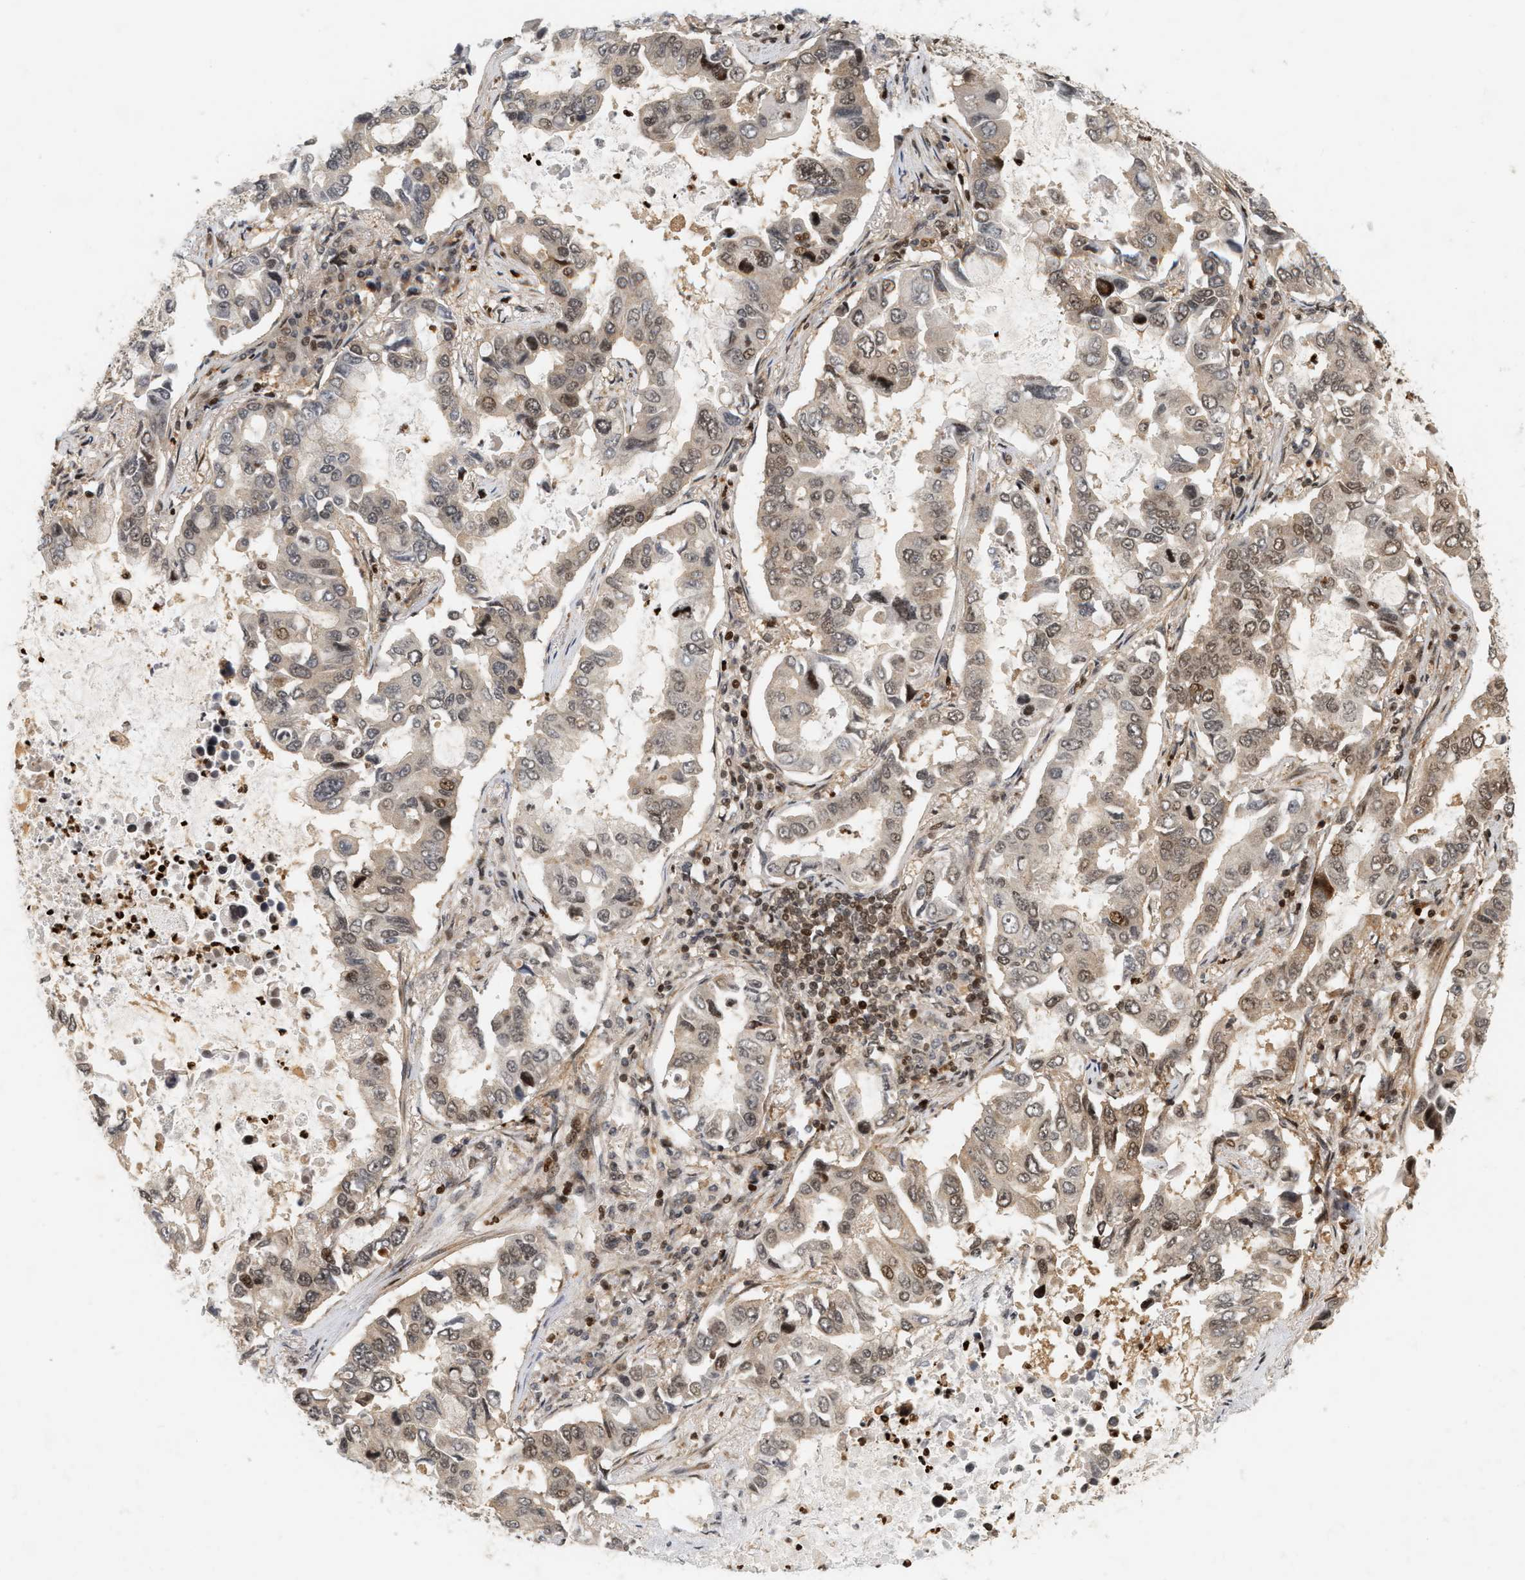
{"staining": {"intensity": "weak", "quantity": ">75%", "location": "nuclear"}, "tissue": "lung cancer", "cell_type": "Tumor cells", "image_type": "cancer", "snomed": [{"axis": "morphology", "description": "Adenocarcinoma, NOS"}, {"axis": "topography", "description": "Lung"}], "caption": "Human lung adenocarcinoma stained with a protein marker shows weak staining in tumor cells.", "gene": "NFE2L2", "patient": {"sex": "male", "age": 64}}